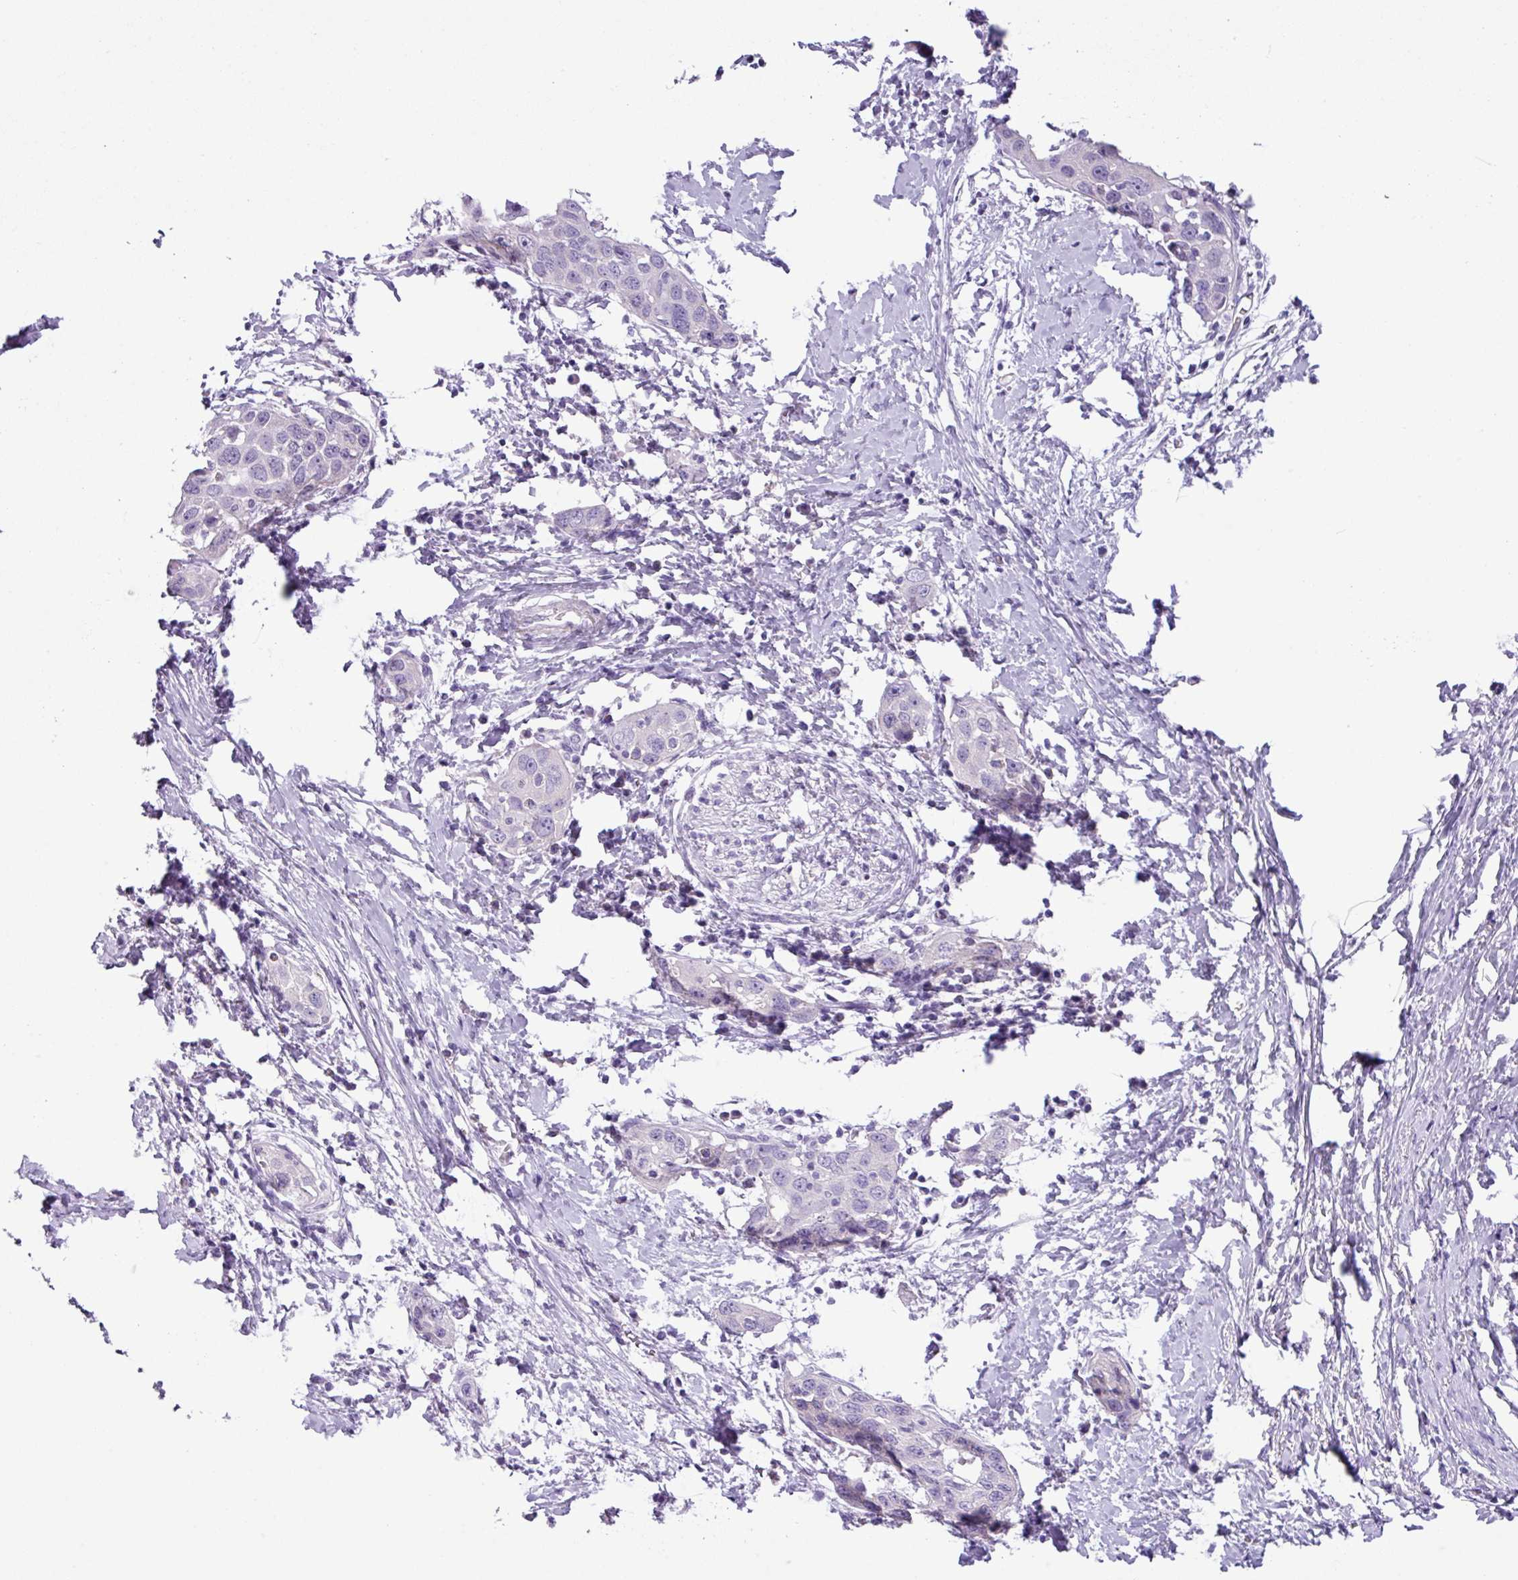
{"staining": {"intensity": "negative", "quantity": "none", "location": "none"}, "tissue": "head and neck cancer", "cell_type": "Tumor cells", "image_type": "cancer", "snomed": [{"axis": "morphology", "description": "Squamous cell carcinoma, NOS"}, {"axis": "topography", "description": "Oral tissue"}, {"axis": "topography", "description": "Head-Neck"}], "caption": "IHC photomicrograph of squamous cell carcinoma (head and neck) stained for a protein (brown), which shows no expression in tumor cells.", "gene": "CYSTM1", "patient": {"sex": "female", "age": 50}}